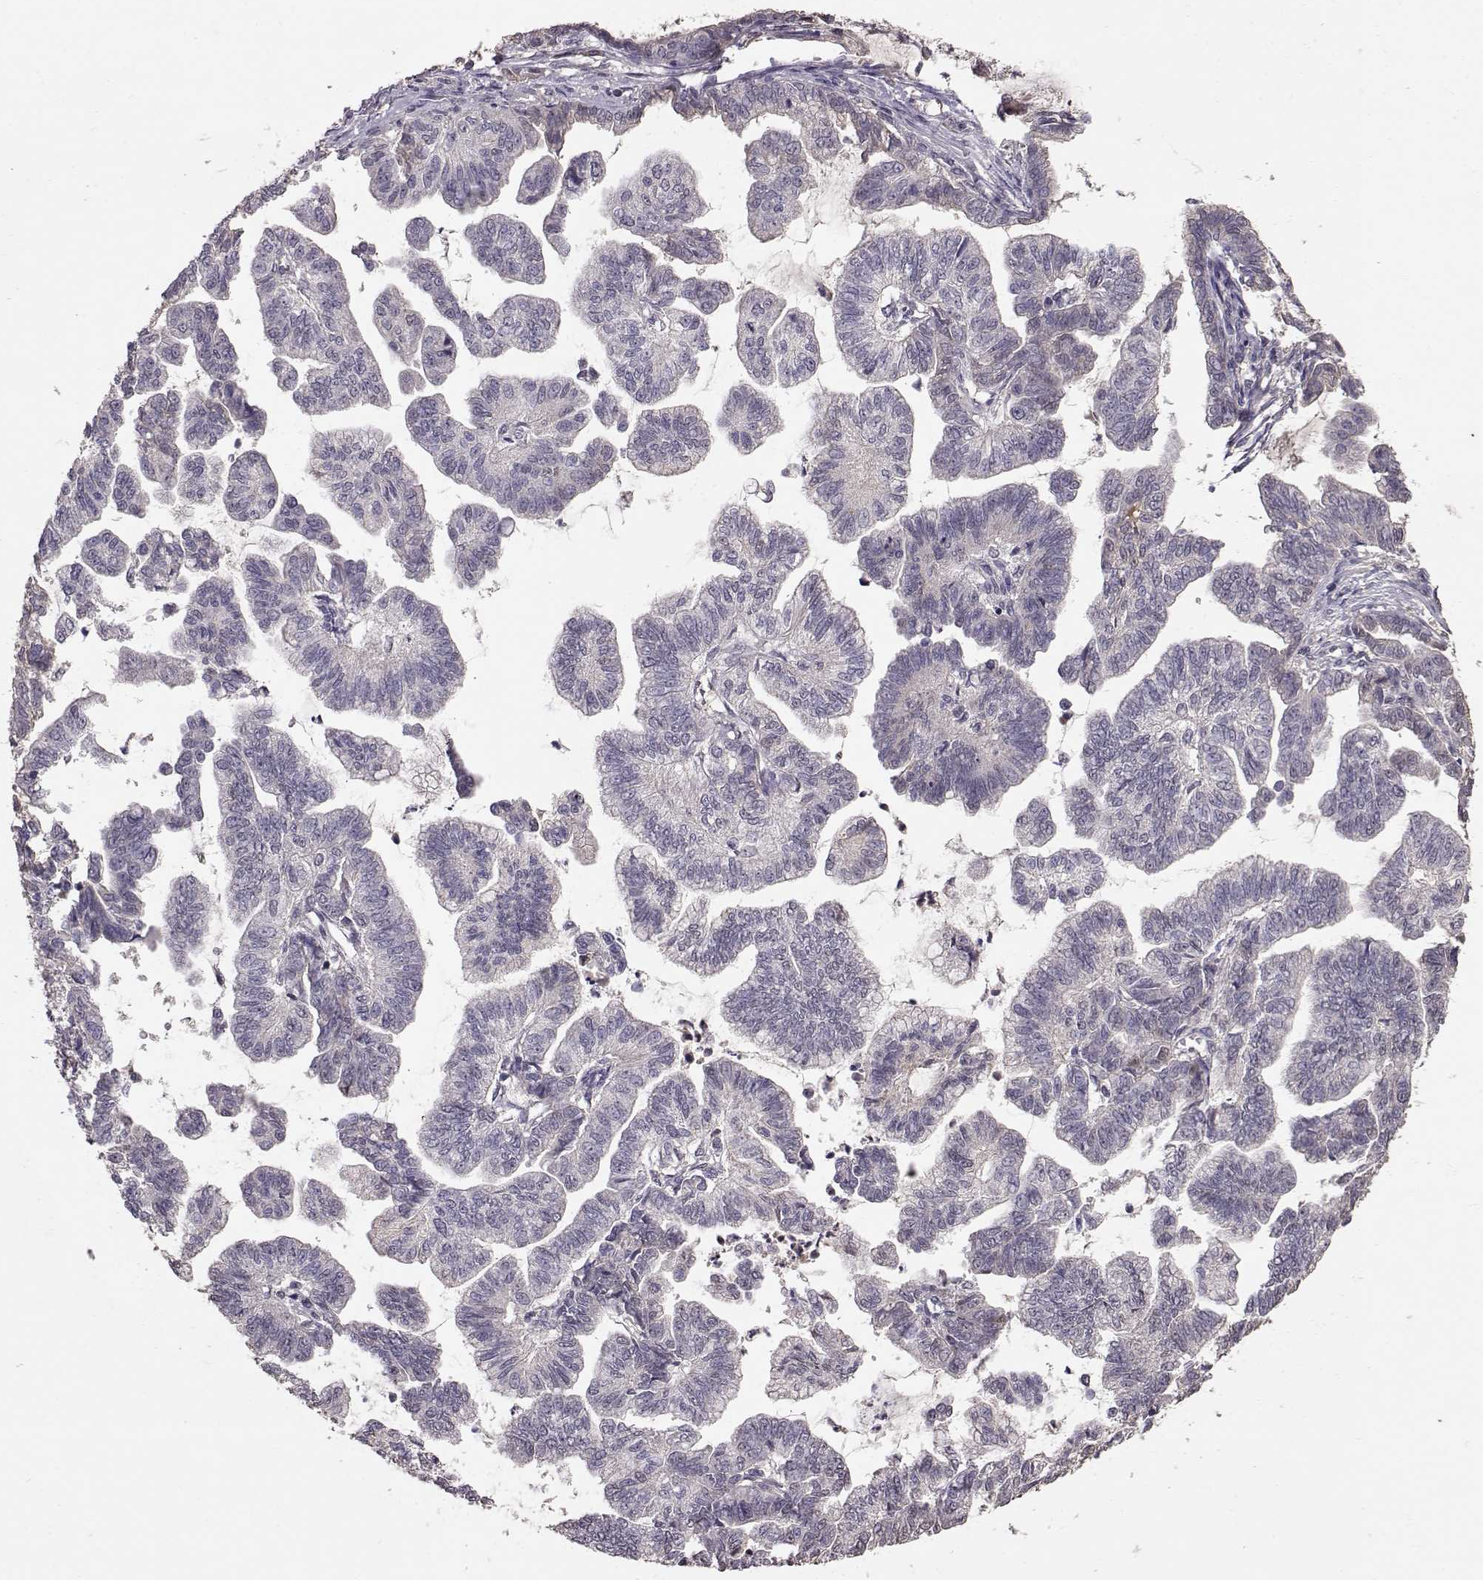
{"staining": {"intensity": "negative", "quantity": "none", "location": "none"}, "tissue": "stomach cancer", "cell_type": "Tumor cells", "image_type": "cancer", "snomed": [{"axis": "morphology", "description": "Adenocarcinoma, NOS"}, {"axis": "topography", "description": "Stomach"}], "caption": "DAB (3,3'-diaminobenzidine) immunohistochemical staining of human stomach cancer exhibits no significant expression in tumor cells.", "gene": "PMCH", "patient": {"sex": "male", "age": 83}}